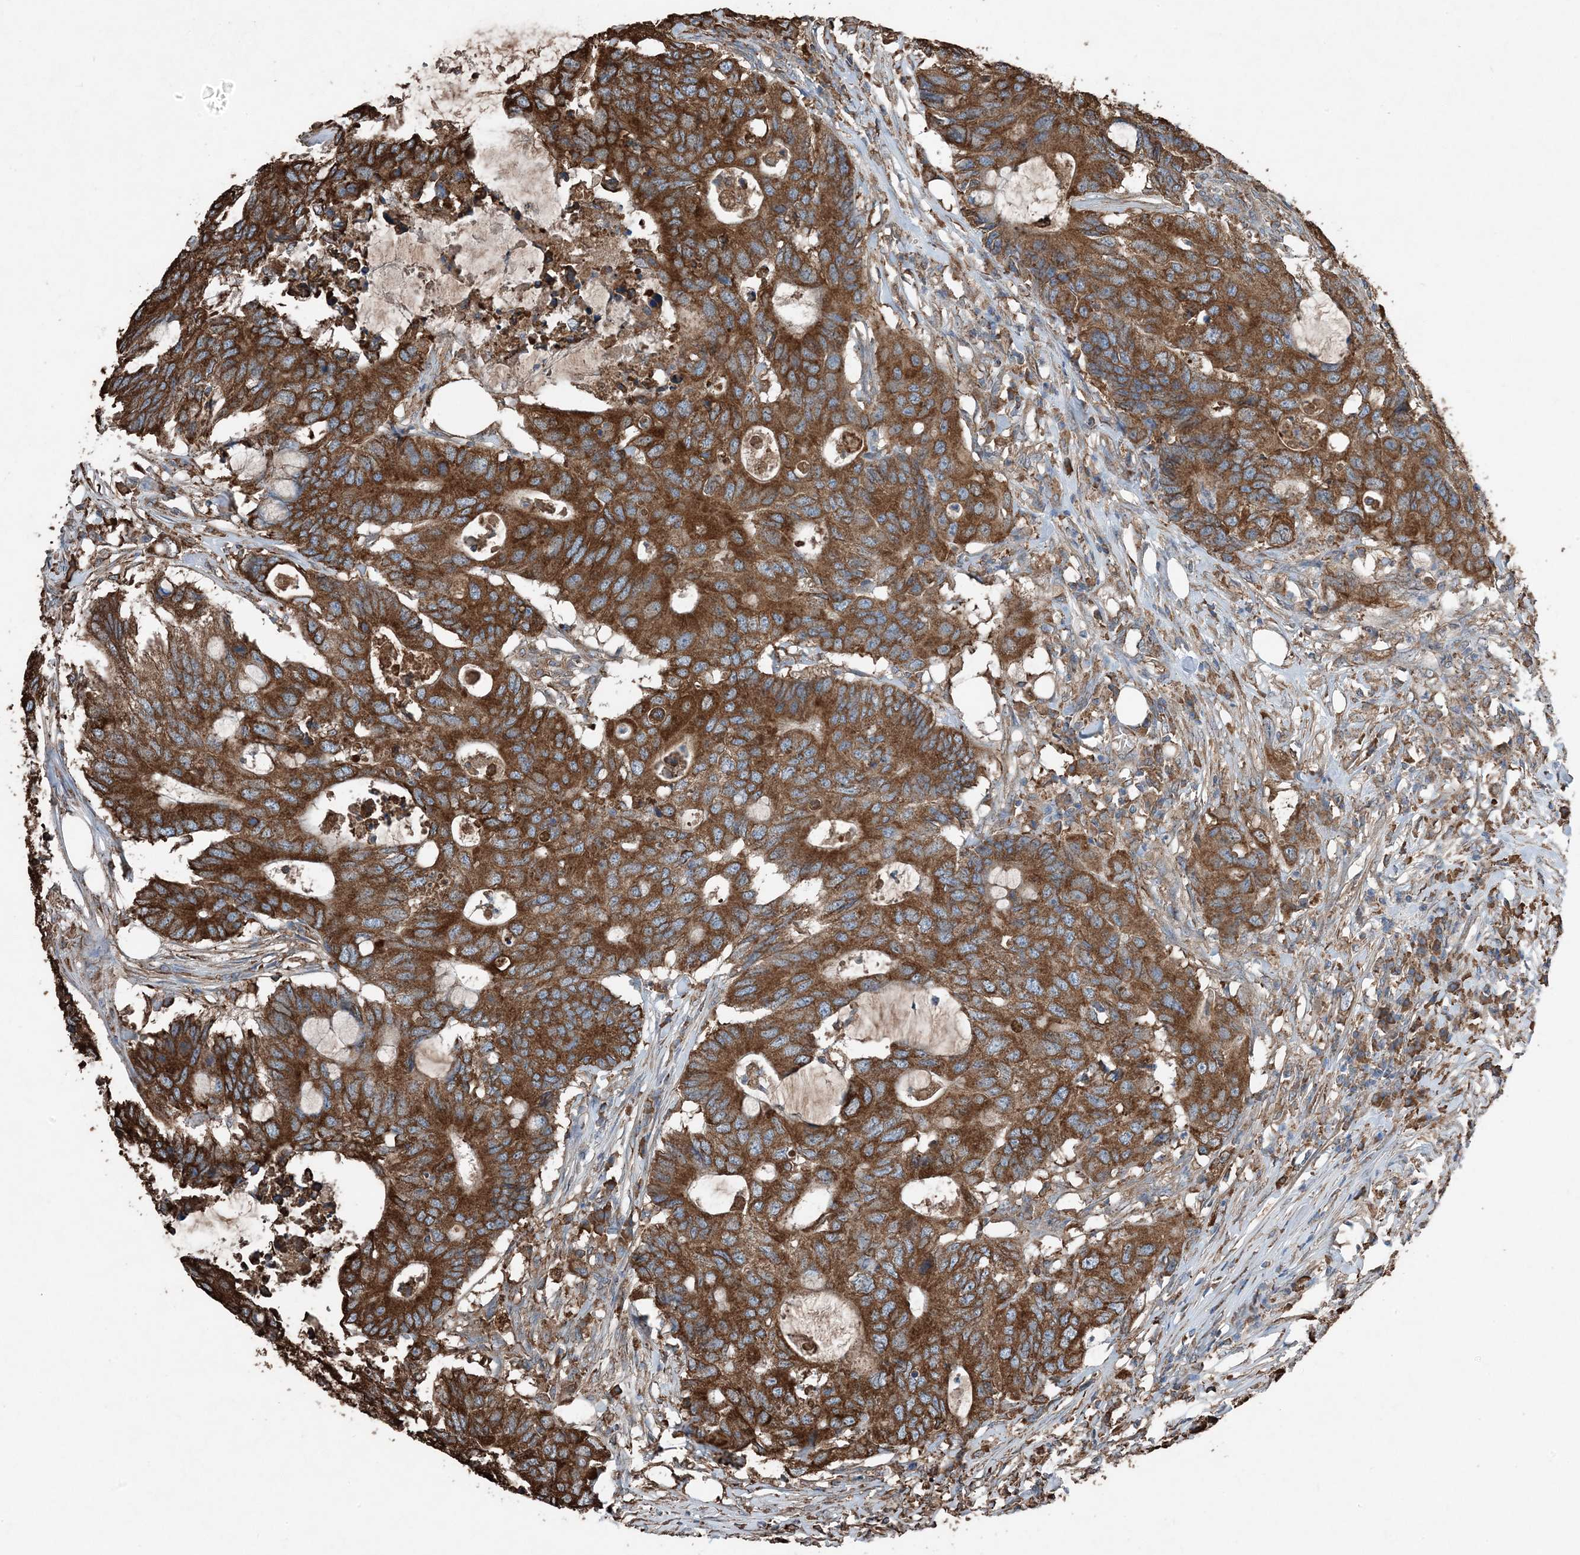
{"staining": {"intensity": "strong", "quantity": ">75%", "location": "cytoplasmic/membranous"}, "tissue": "colorectal cancer", "cell_type": "Tumor cells", "image_type": "cancer", "snomed": [{"axis": "morphology", "description": "Adenocarcinoma, NOS"}, {"axis": "topography", "description": "Colon"}], "caption": "Immunohistochemical staining of adenocarcinoma (colorectal) reveals high levels of strong cytoplasmic/membranous protein positivity in about >75% of tumor cells. Ihc stains the protein of interest in brown and the nuclei are stained blue.", "gene": "PDIA6", "patient": {"sex": "male", "age": 71}}